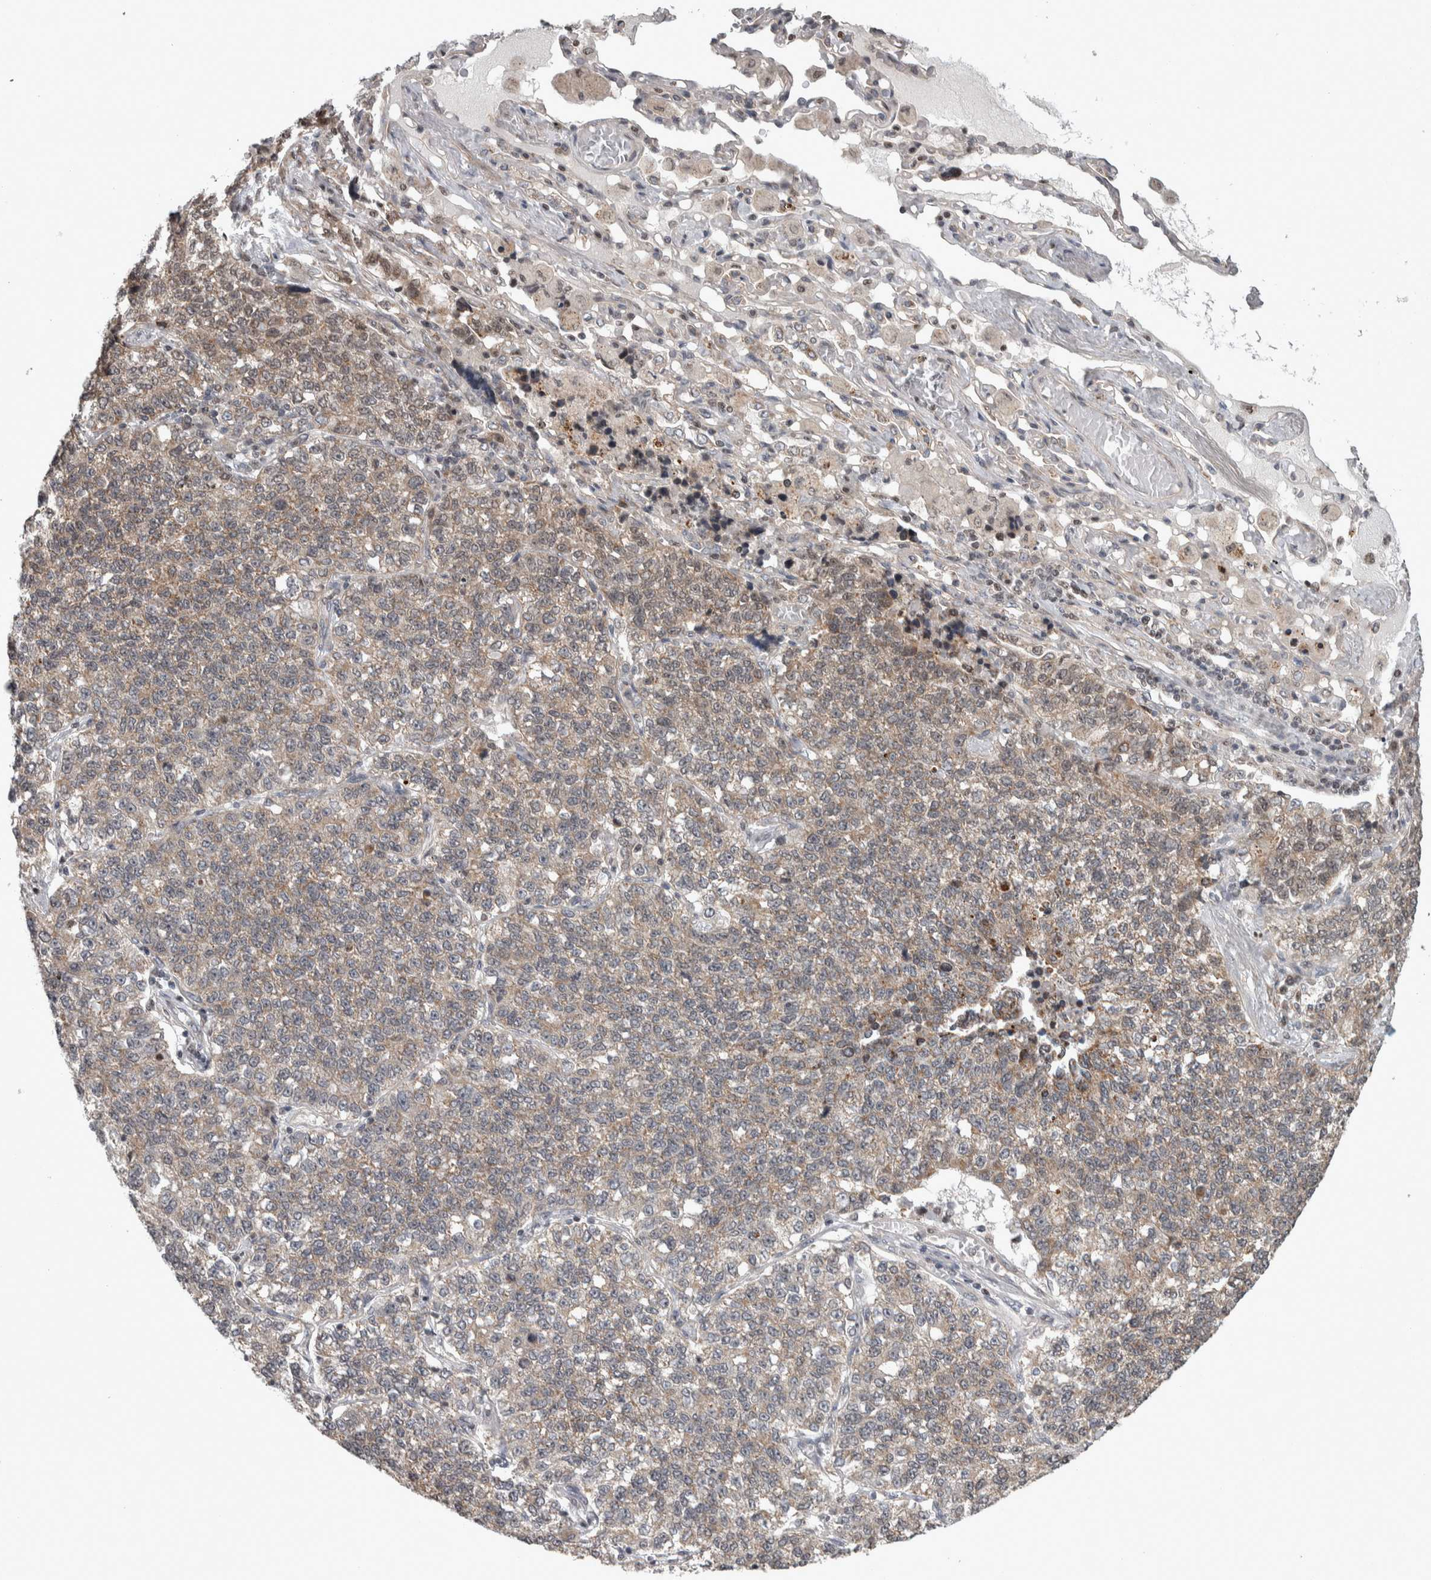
{"staining": {"intensity": "weak", "quantity": ">75%", "location": "cytoplasmic/membranous"}, "tissue": "lung cancer", "cell_type": "Tumor cells", "image_type": "cancer", "snomed": [{"axis": "morphology", "description": "Adenocarcinoma, NOS"}, {"axis": "topography", "description": "Lung"}], "caption": "This is an image of IHC staining of lung adenocarcinoma, which shows weak expression in the cytoplasmic/membranous of tumor cells.", "gene": "CWC27", "patient": {"sex": "male", "age": 49}}